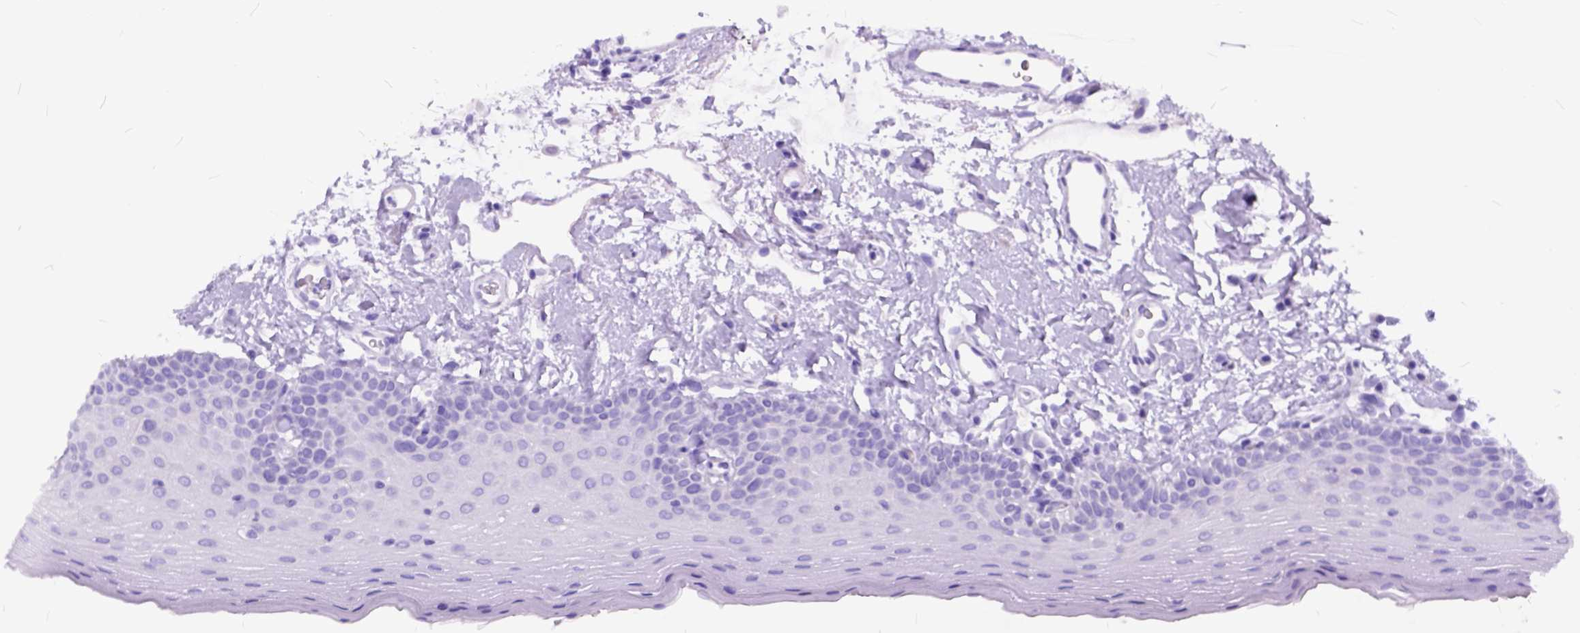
{"staining": {"intensity": "negative", "quantity": "none", "location": "none"}, "tissue": "oral mucosa", "cell_type": "Squamous epithelial cells", "image_type": "normal", "snomed": [{"axis": "morphology", "description": "Normal tissue, NOS"}, {"axis": "topography", "description": "Oral tissue"}], "caption": "A micrograph of oral mucosa stained for a protein reveals no brown staining in squamous epithelial cells. (DAB immunohistochemistry with hematoxylin counter stain).", "gene": "C1QTNF3", "patient": {"sex": "male", "age": 66}}